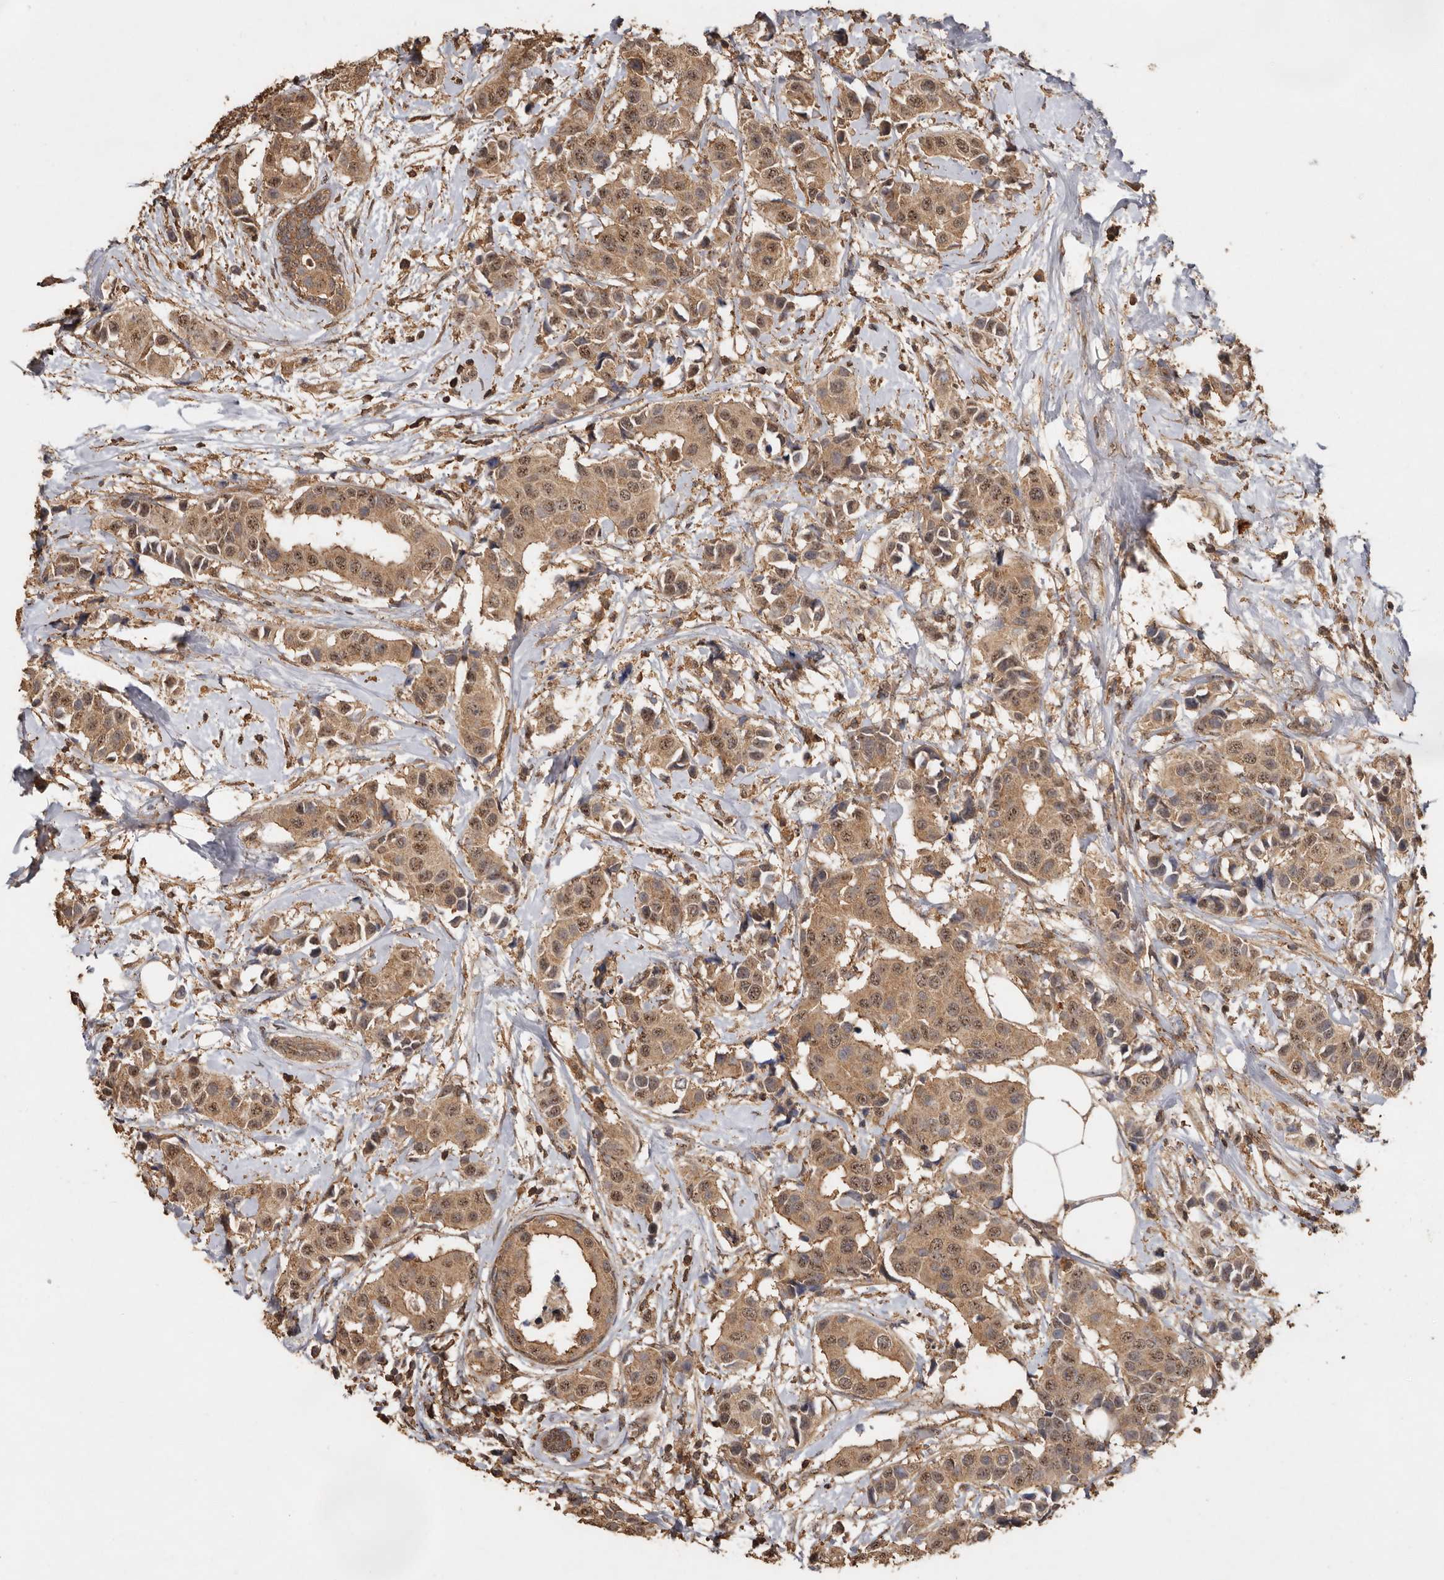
{"staining": {"intensity": "moderate", "quantity": ">75%", "location": "cytoplasmic/membranous,nuclear"}, "tissue": "breast cancer", "cell_type": "Tumor cells", "image_type": "cancer", "snomed": [{"axis": "morphology", "description": "Normal tissue, NOS"}, {"axis": "morphology", "description": "Duct carcinoma"}, {"axis": "topography", "description": "Breast"}], "caption": "IHC micrograph of invasive ductal carcinoma (breast) stained for a protein (brown), which exhibits medium levels of moderate cytoplasmic/membranous and nuclear expression in approximately >75% of tumor cells.", "gene": "RWDD1", "patient": {"sex": "female", "age": 39}}